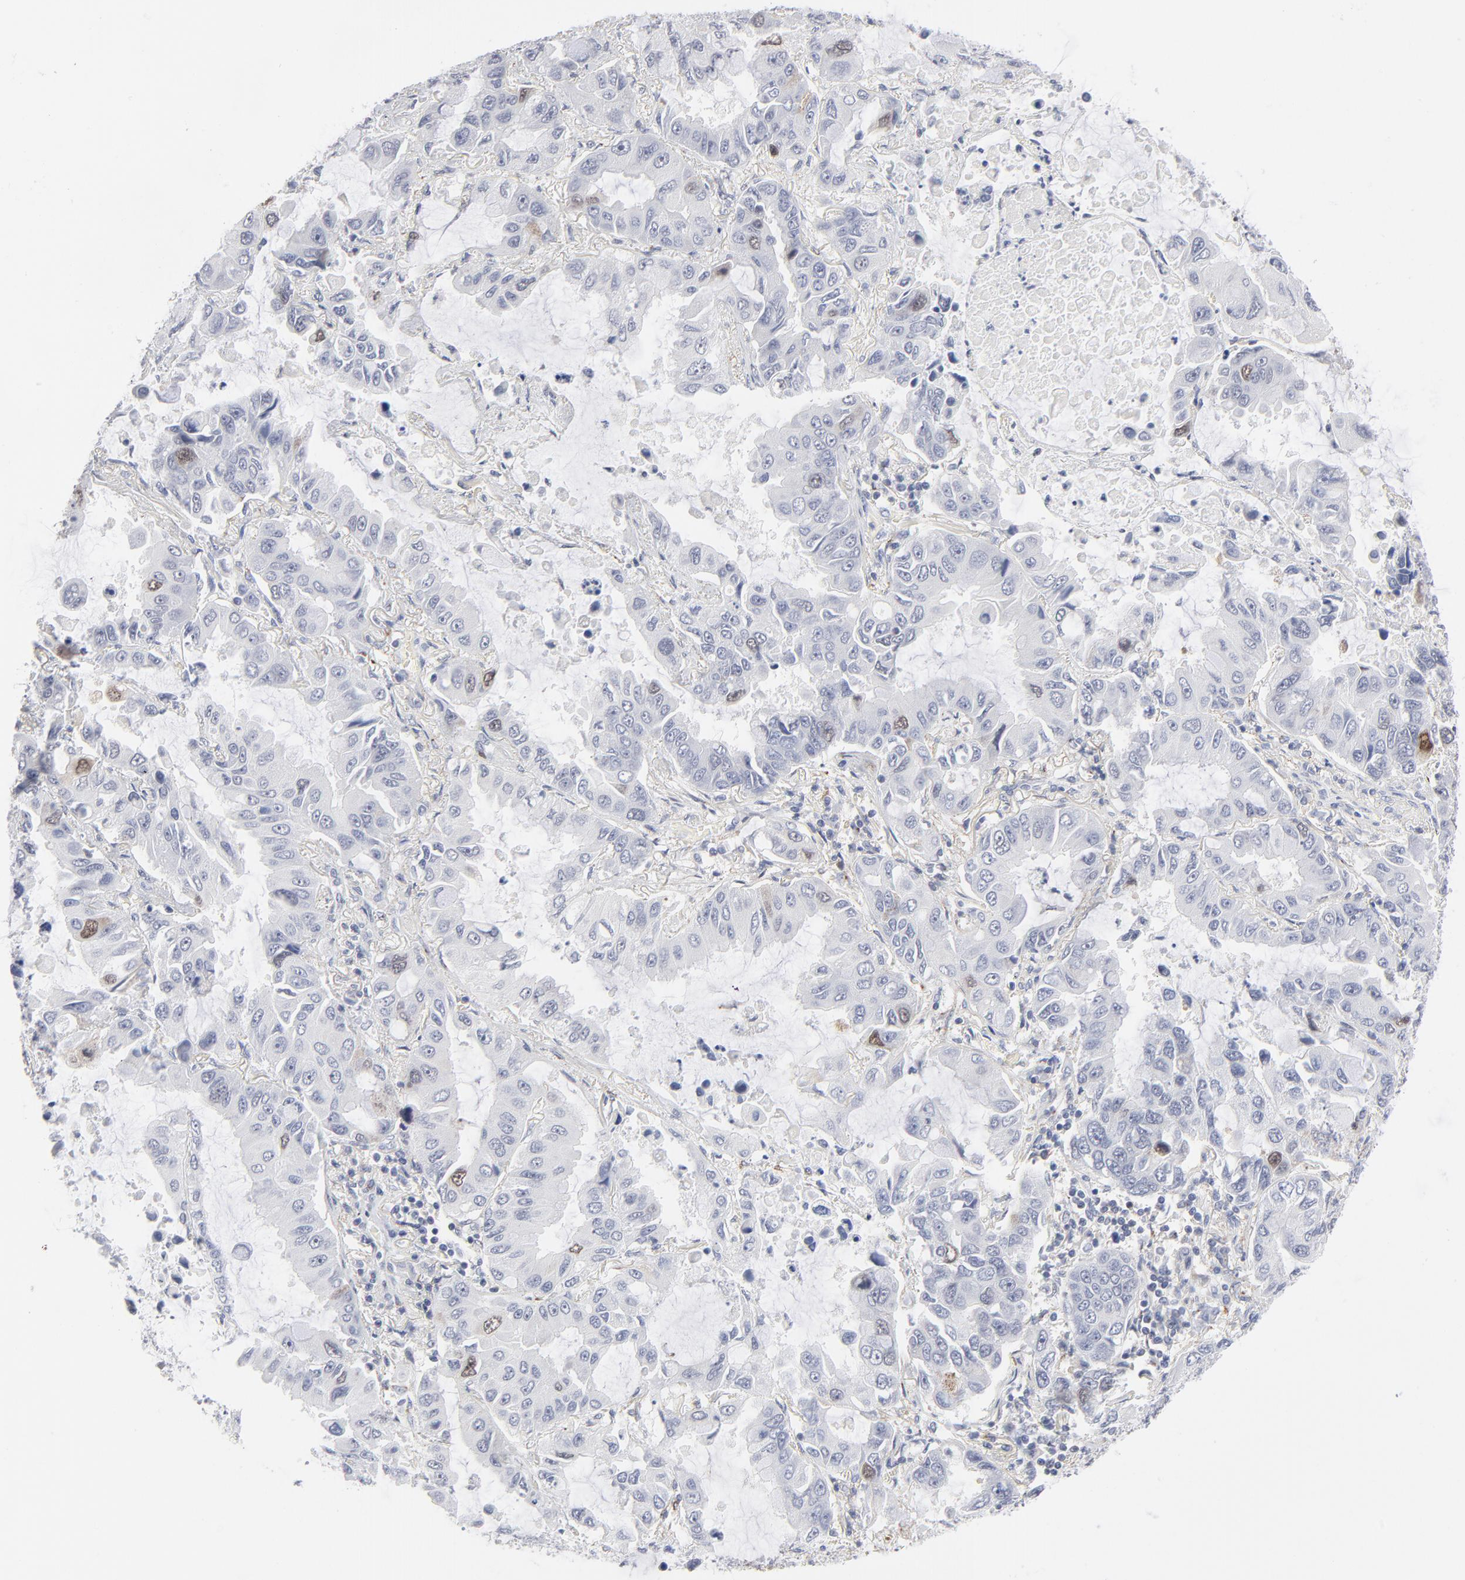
{"staining": {"intensity": "moderate", "quantity": "<25%", "location": "nuclear"}, "tissue": "lung cancer", "cell_type": "Tumor cells", "image_type": "cancer", "snomed": [{"axis": "morphology", "description": "Adenocarcinoma, NOS"}, {"axis": "topography", "description": "Lung"}], "caption": "Immunohistochemistry (IHC) of human adenocarcinoma (lung) demonstrates low levels of moderate nuclear positivity in about <25% of tumor cells.", "gene": "AURKA", "patient": {"sex": "male", "age": 64}}